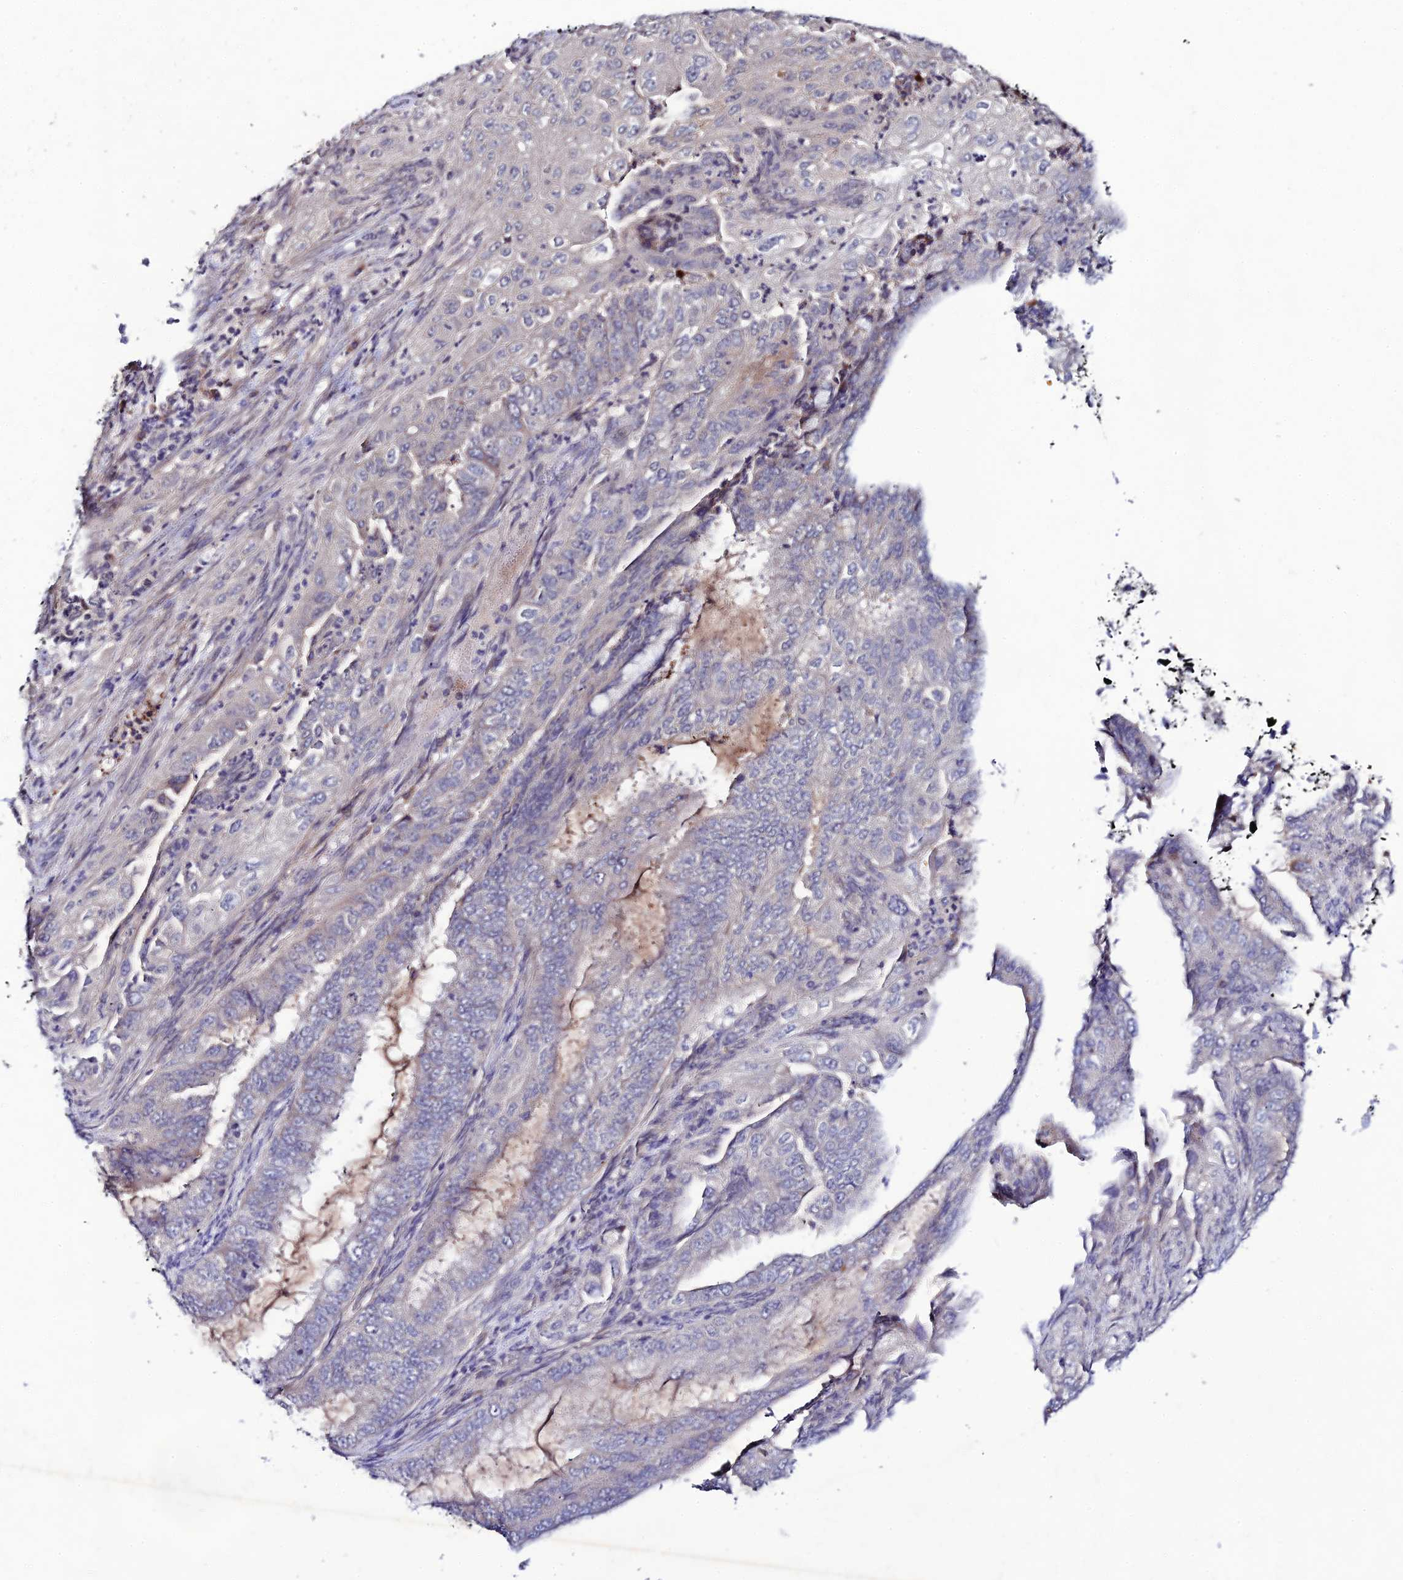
{"staining": {"intensity": "negative", "quantity": "none", "location": "none"}, "tissue": "endometrial cancer", "cell_type": "Tumor cells", "image_type": "cancer", "snomed": [{"axis": "morphology", "description": "Adenocarcinoma, NOS"}, {"axis": "topography", "description": "Endometrium"}], "caption": "A micrograph of adenocarcinoma (endometrial) stained for a protein reveals no brown staining in tumor cells.", "gene": "CHST5", "patient": {"sex": "female", "age": 51}}